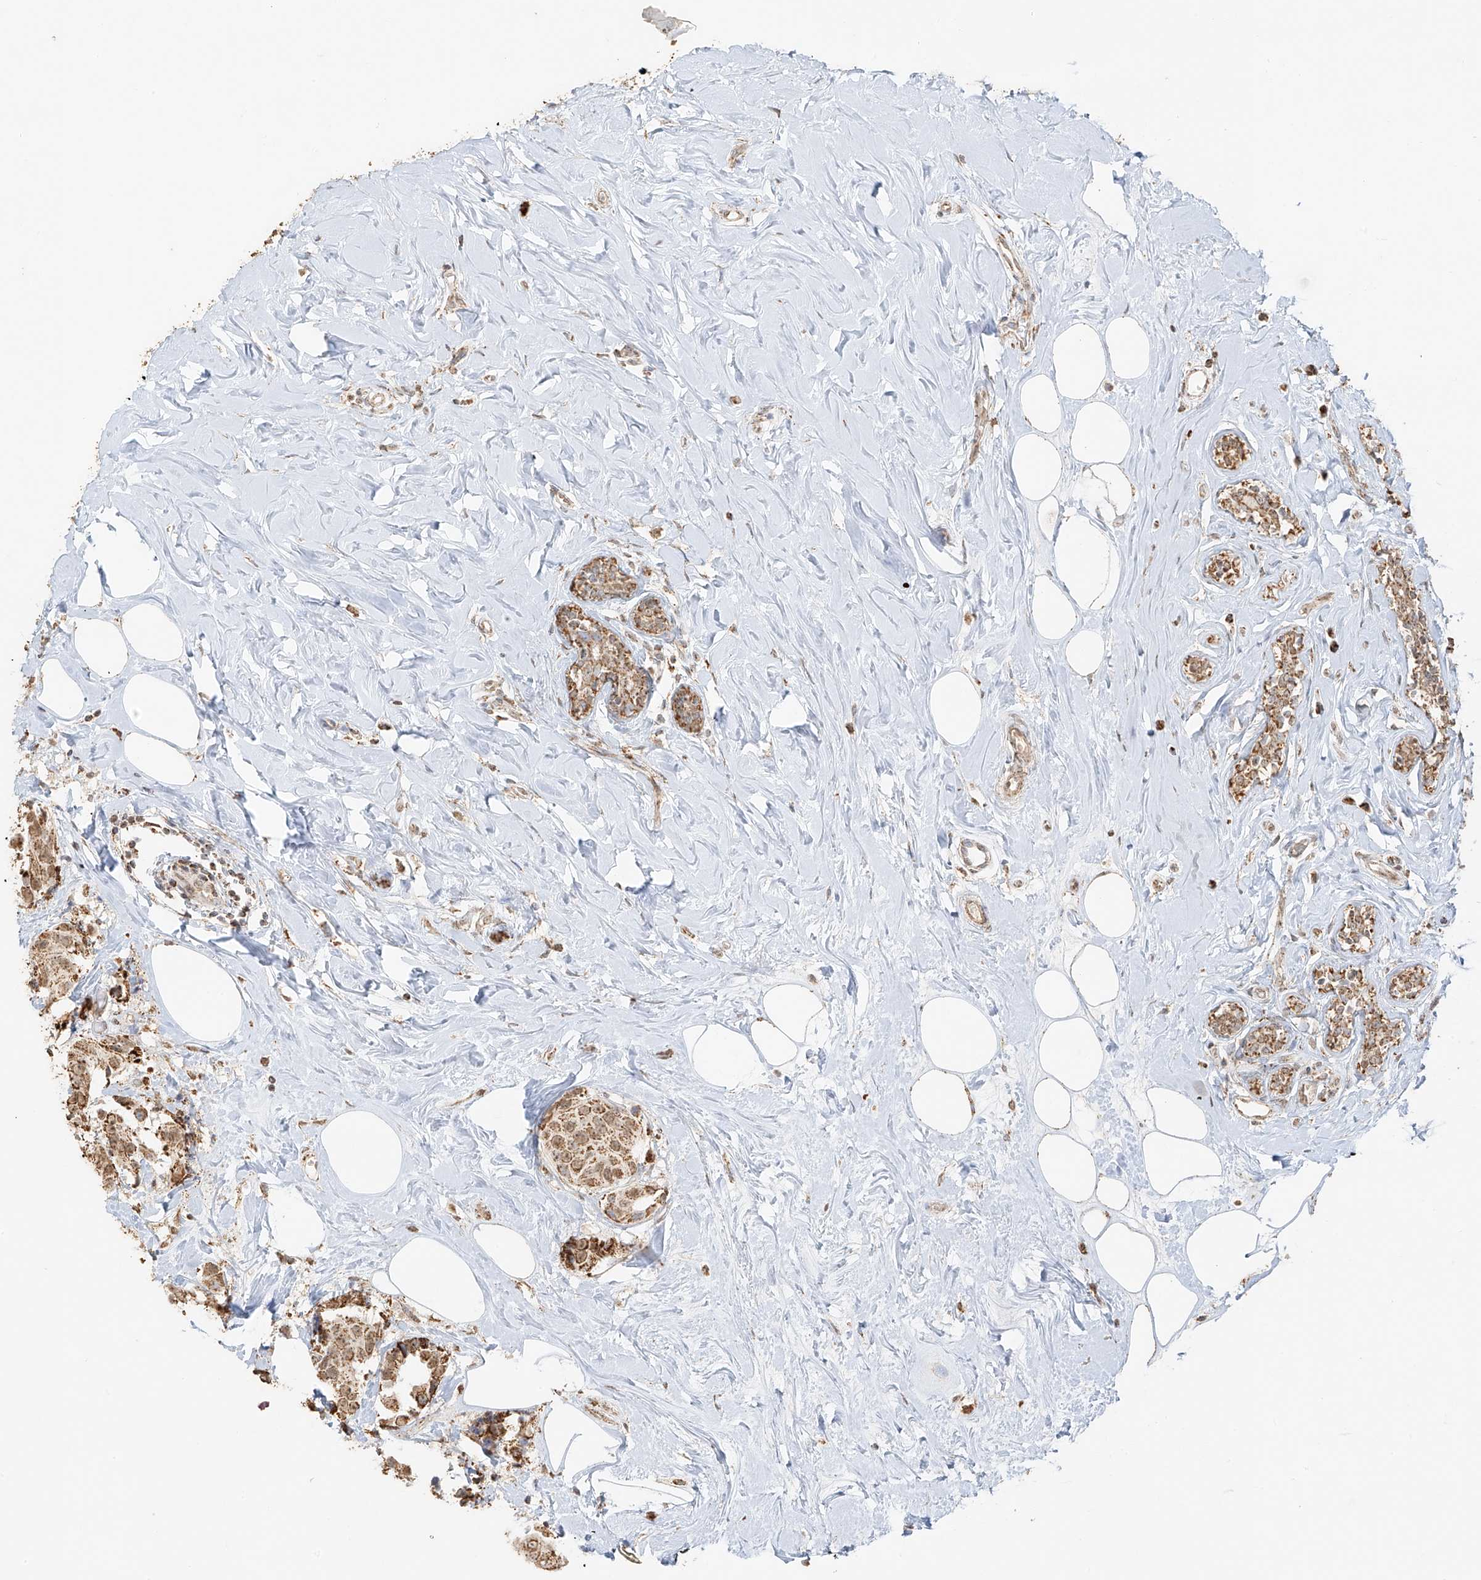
{"staining": {"intensity": "moderate", "quantity": ">75%", "location": "cytoplasmic/membranous"}, "tissue": "breast cancer", "cell_type": "Tumor cells", "image_type": "cancer", "snomed": [{"axis": "morphology", "description": "Normal tissue, NOS"}, {"axis": "morphology", "description": "Duct carcinoma"}, {"axis": "topography", "description": "Breast"}], "caption": "Brown immunohistochemical staining in infiltrating ductal carcinoma (breast) reveals moderate cytoplasmic/membranous positivity in about >75% of tumor cells.", "gene": "MIPEP", "patient": {"sex": "female", "age": 39}}